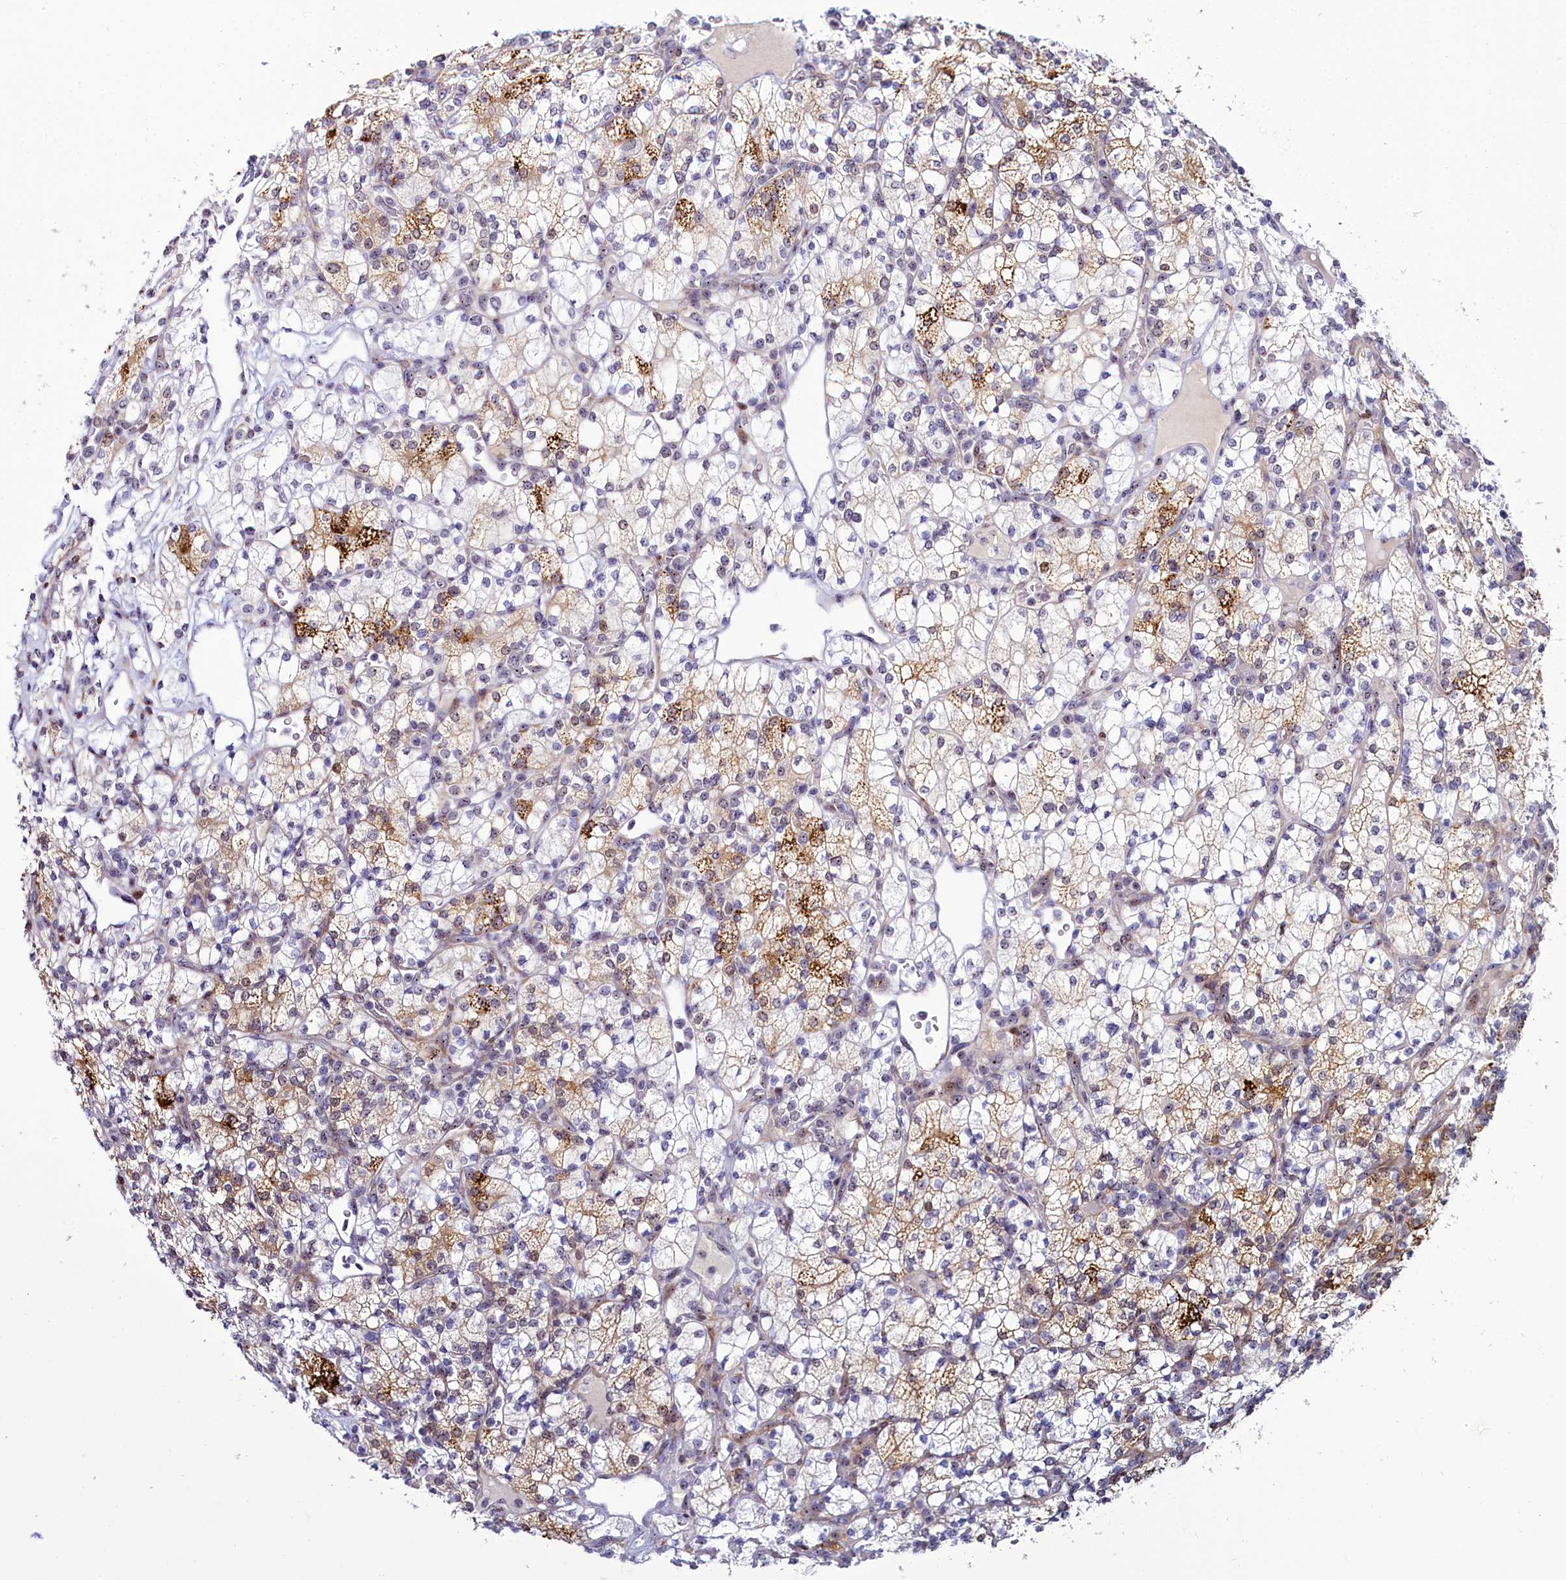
{"staining": {"intensity": "moderate", "quantity": "25%-75%", "location": "cytoplasmic/membranous"}, "tissue": "renal cancer", "cell_type": "Tumor cells", "image_type": "cancer", "snomed": [{"axis": "morphology", "description": "Adenocarcinoma, NOS"}, {"axis": "topography", "description": "Kidney"}], "caption": "A photomicrograph showing moderate cytoplasmic/membranous positivity in approximately 25%-75% of tumor cells in renal cancer (adenocarcinoma), as visualized by brown immunohistochemical staining.", "gene": "TCOF1", "patient": {"sex": "male", "age": 77}}